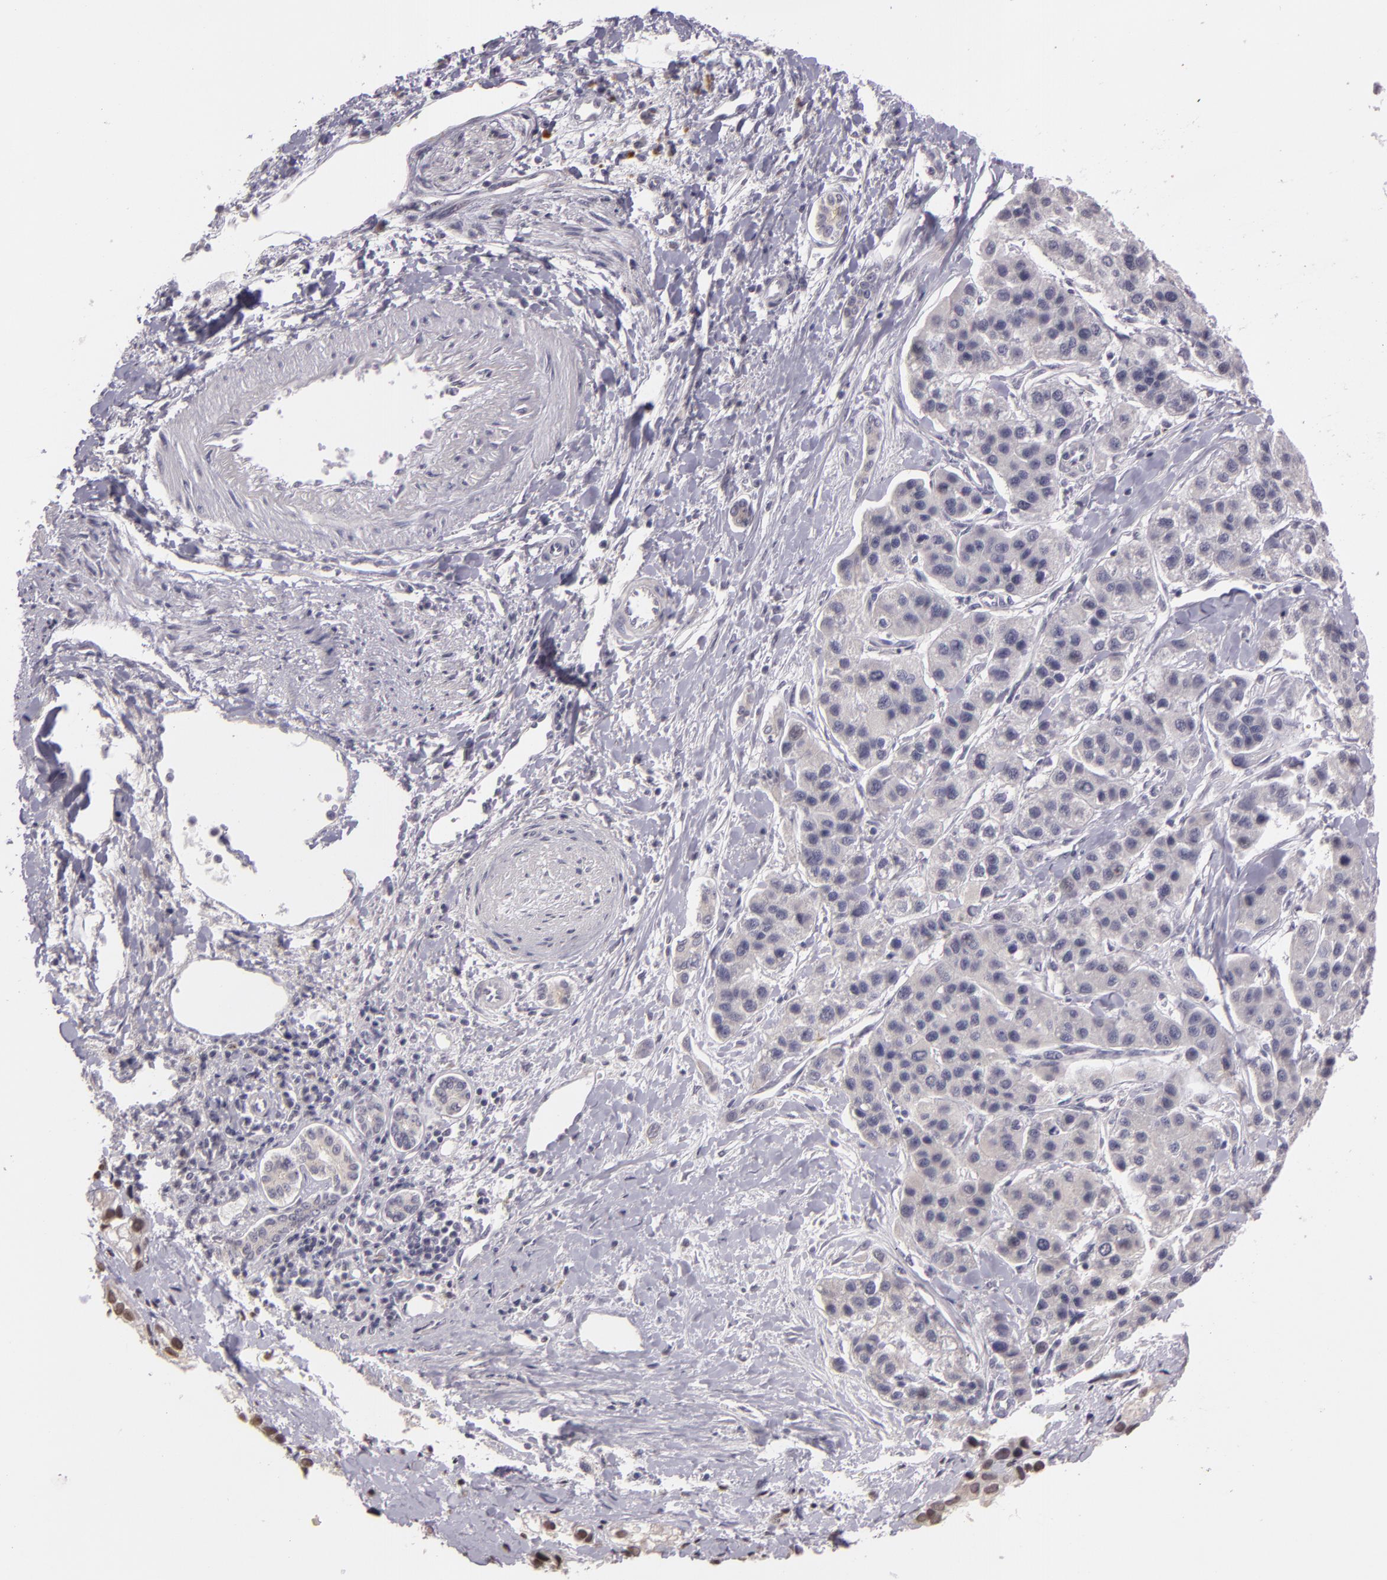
{"staining": {"intensity": "negative", "quantity": "none", "location": "none"}, "tissue": "liver cancer", "cell_type": "Tumor cells", "image_type": "cancer", "snomed": [{"axis": "morphology", "description": "Carcinoma, Hepatocellular, NOS"}, {"axis": "topography", "description": "Liver"}], "caption": "This is a histopathology image of immunohistochemistry staining of hepatocellular carcinoma (liver), which shows no staining in tumor cells.", "gene": "MUC1", "patient": {"sex": "female", "age": 85}}